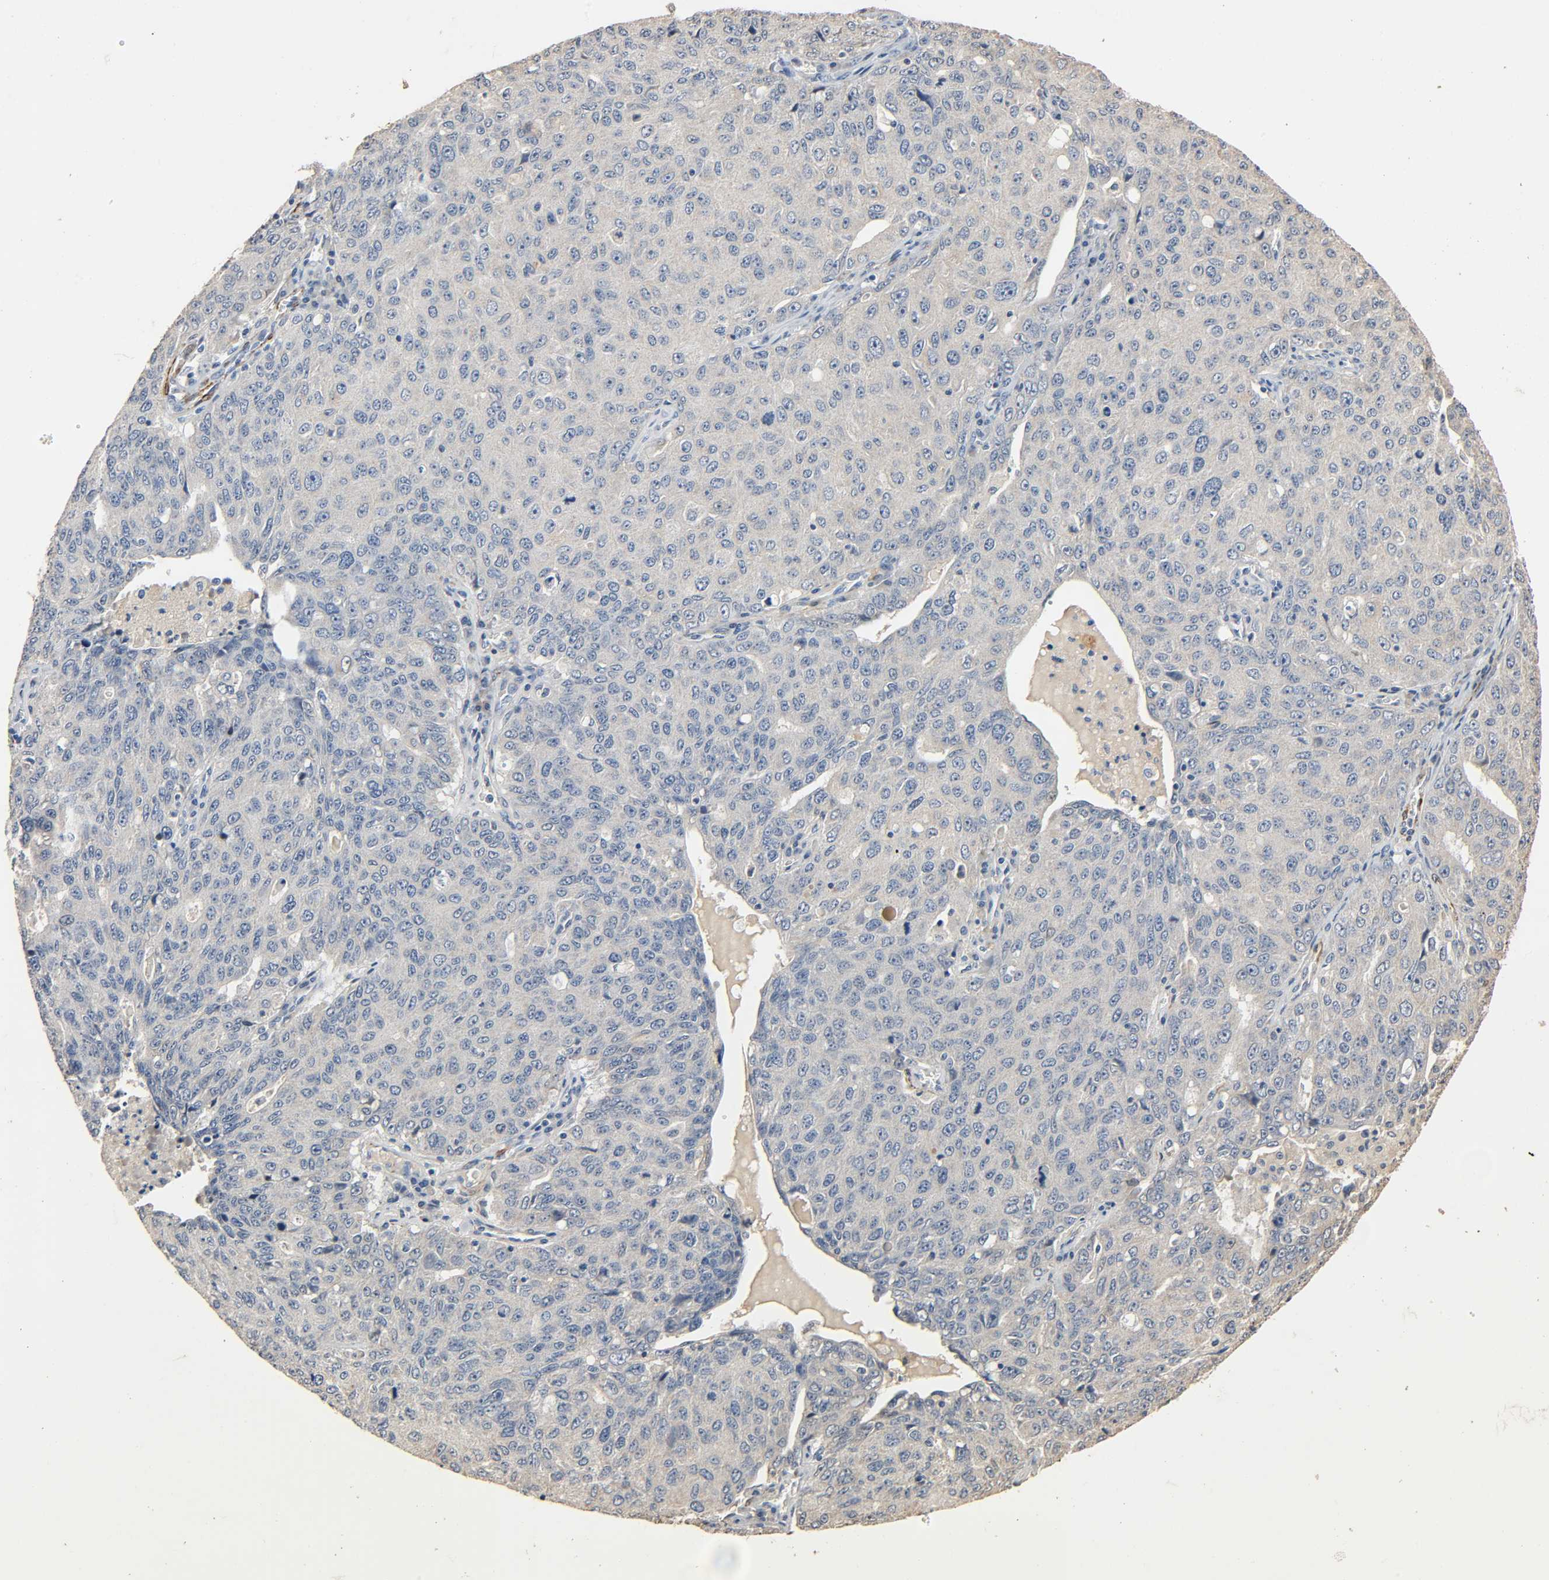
{"staining": {"intensity": "weak", "quantity": "25%-75%", "location": "cytoplasmic/membranous"}, "tissue": "ovarian cancer", "cell_type": "Tumor cells", "image_type": "cancer", "snomed": [{"axis": "morphology", "description": "Carcinoma, endometroid"}, {"axis": "topography", "description": "Ovary"}], "caption": "Weak cytoplasmic/membranous protein staining is present in about 25%-75% of tumor cells in ovarian endometroid carcinoma. (Stains: DAB in brown, nuclei in blue, Microscopy: brightfield microscopy at high magnification).", "gene": "GSTA3", "patient": {"sex": "female", "age": 62}}